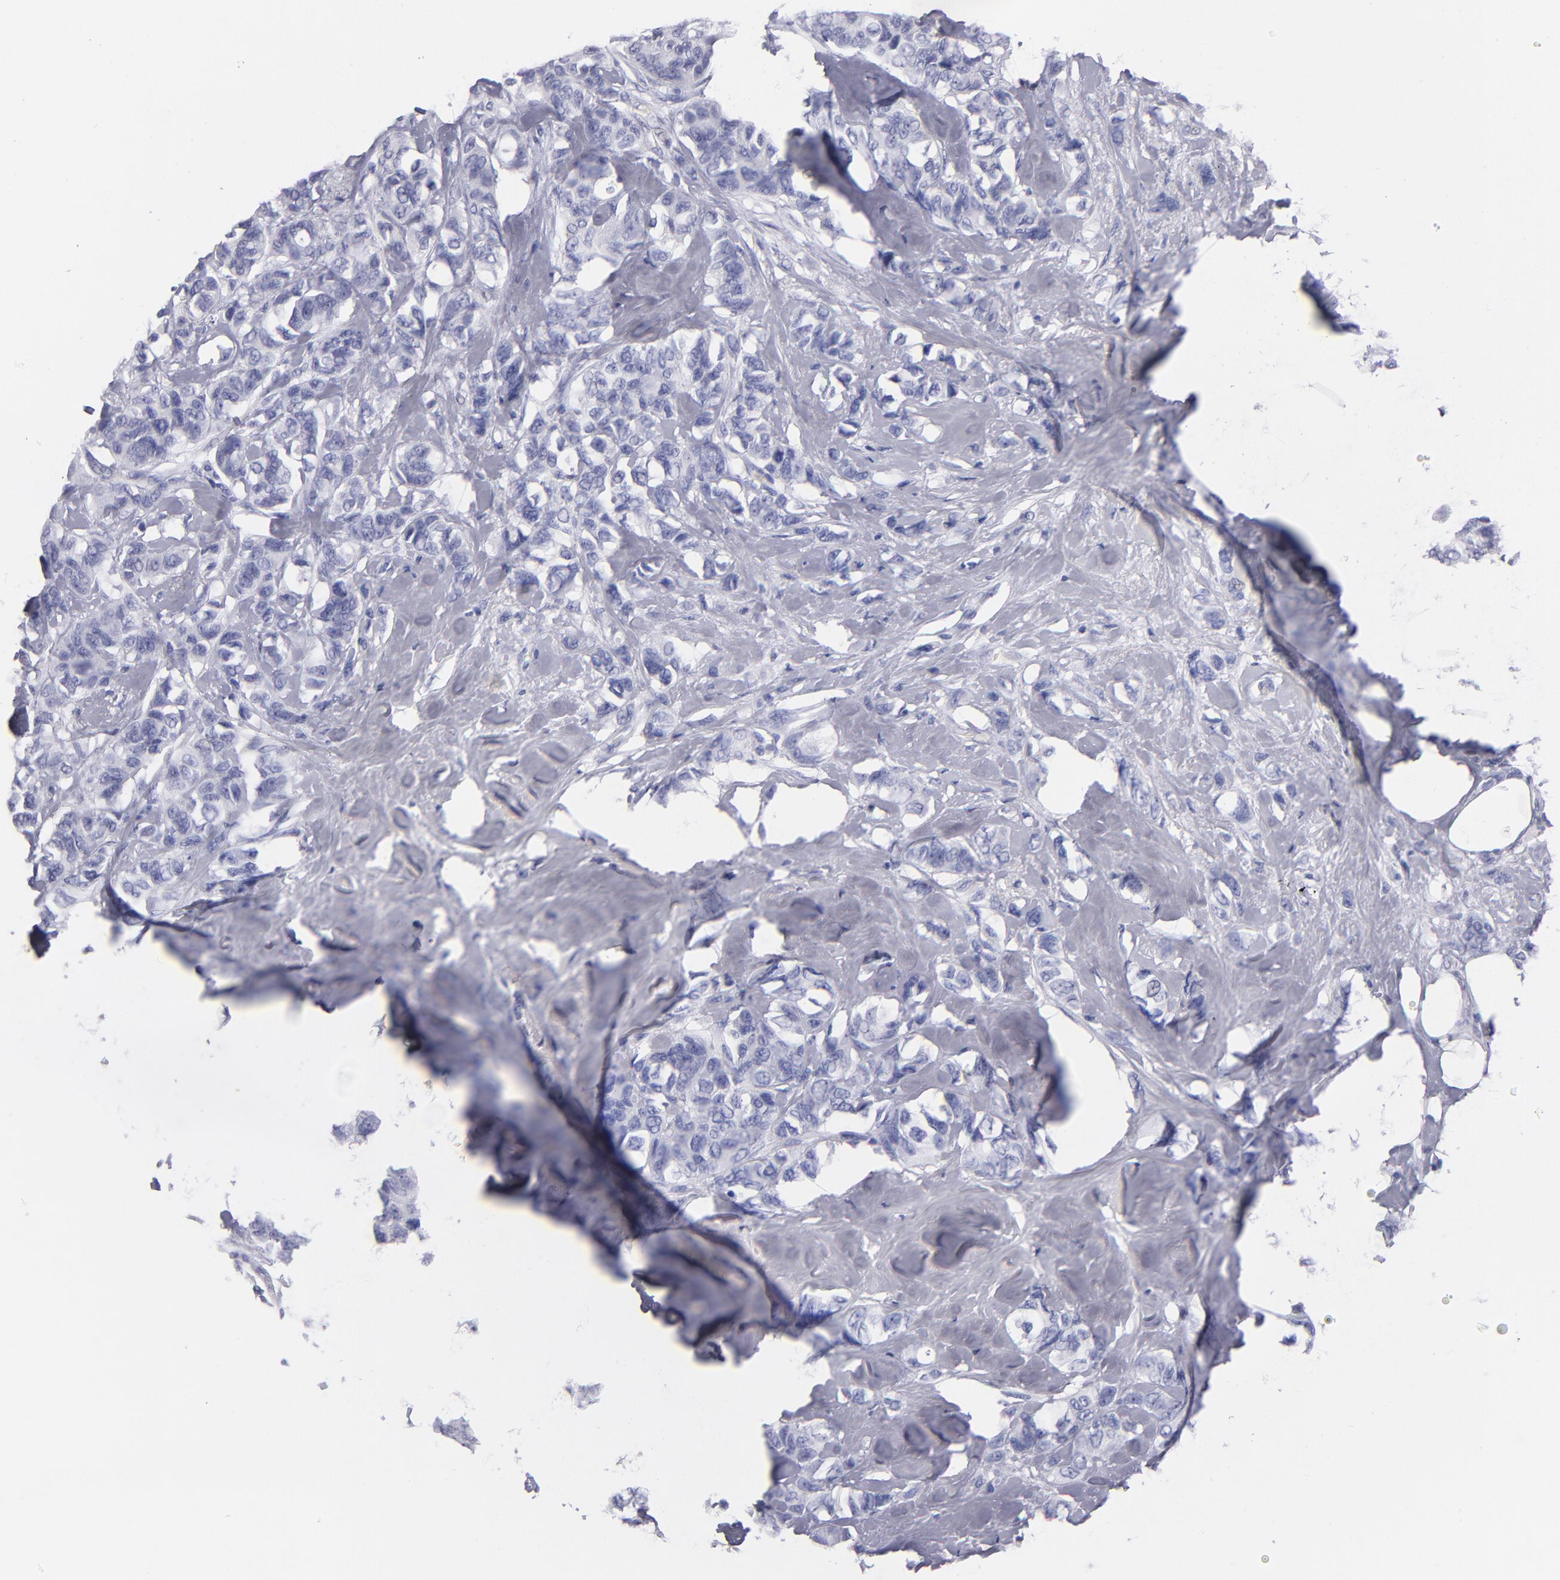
{"staining": {"intensity": "negative", "quantity": "none", "location": "none"}, "tissue": "breast cancer", "cell_type": "Tumor cells", "image_type": "cancer", "snomed": [{"axis": "morphology", "description": "Duct carcinoma"}, {"axis": "topography", "description": "Breast"}], "caption": "Infiltrating ductal carcinoma (breast) stained for a protein using immunohistochemistry displays no positivity tumor cells.", "gene": "MB", "patient": {"sex": "female", "age": 51}}